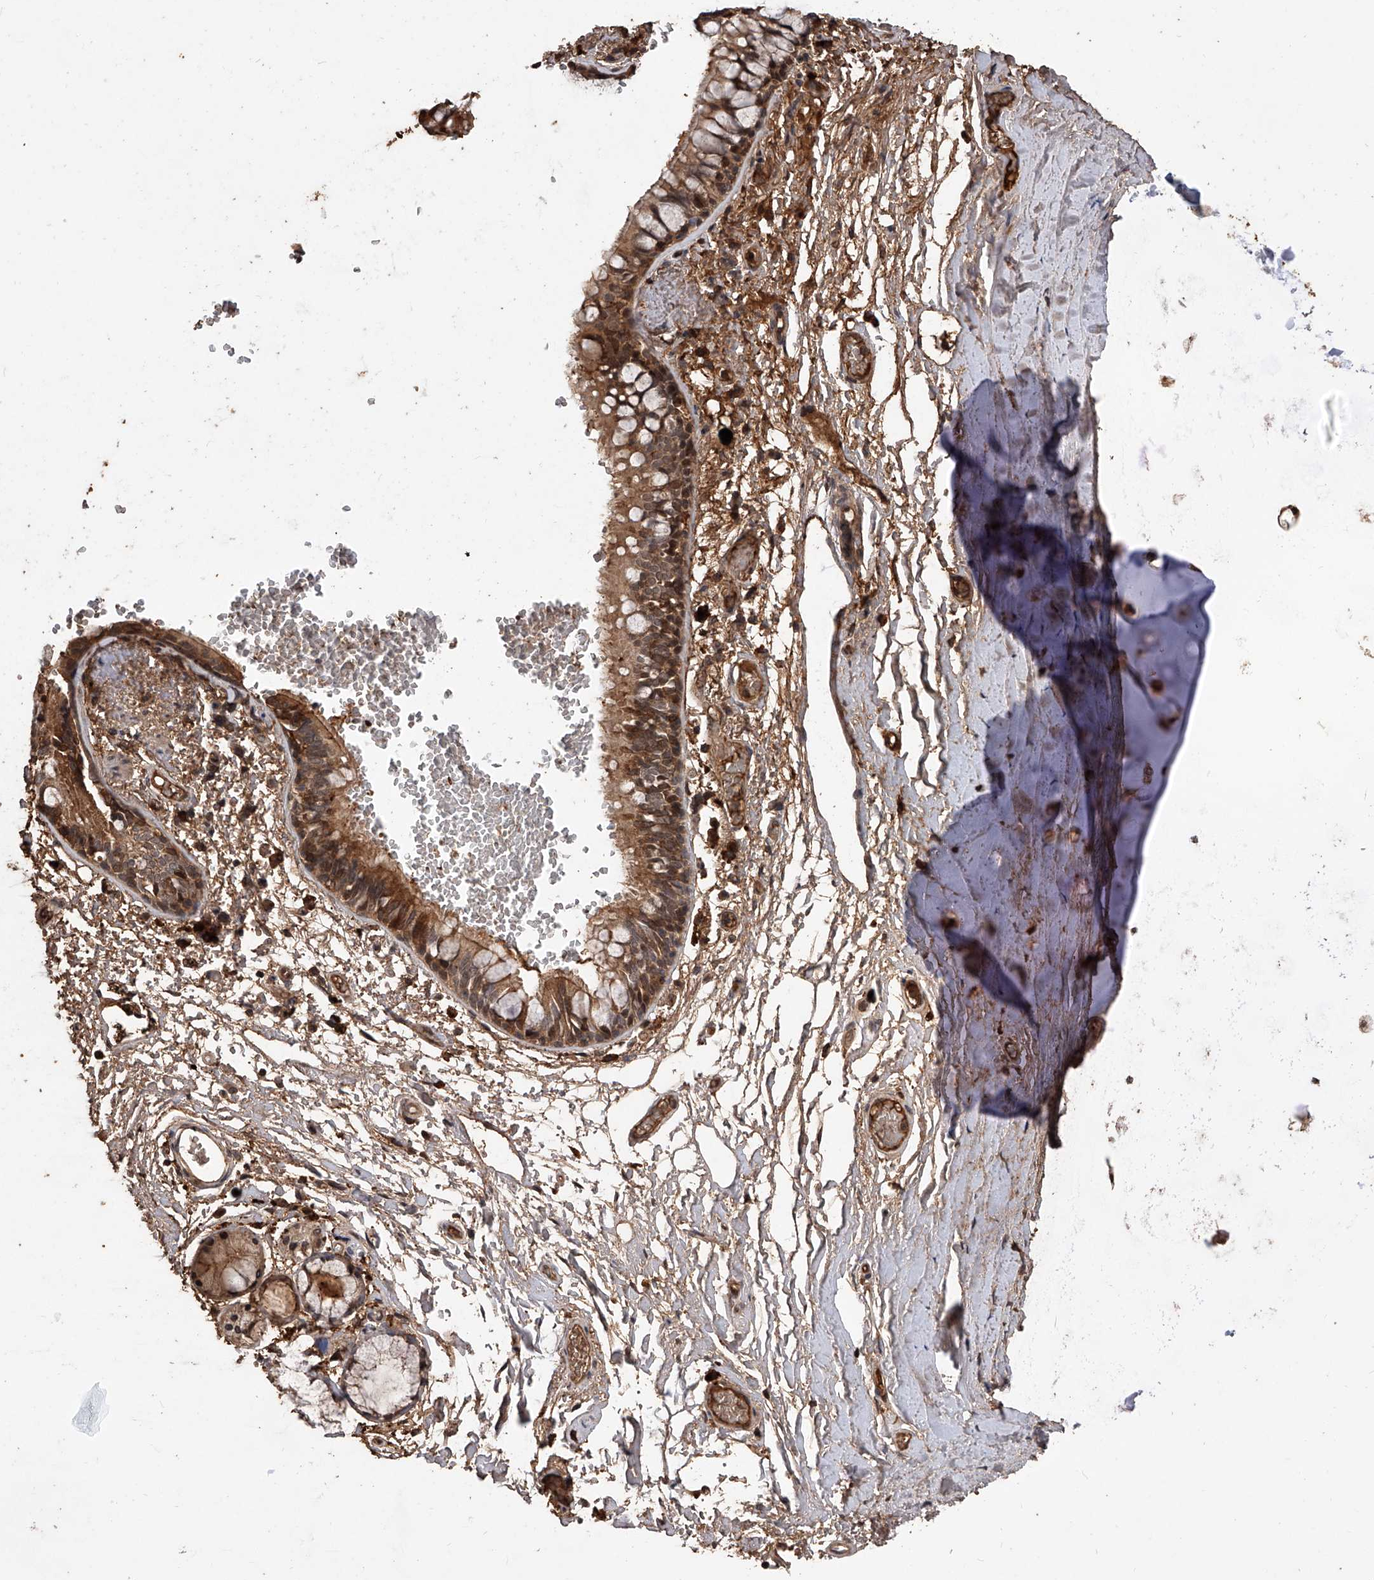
{"staining": {"intensity": "moderate", "quantity": ">75%", "location": "cytoplasmic/membranous"}, "tissue": "bronchus", "cell_type": "Respiratory epithelial cells", "image_type": "normal", "snomed": [{"axis": "morphology", "description": "Normal tissue, NOS"}, {"axis": "topography", "description": "Cartilage tissue"}, {"axis": "topography", "description": "Bronchus"}], "caption": "IHC micrograph of benign bronchus stained for a protein (brown), which reveals medium levels of moderate cytoplasmic/membranous staining in approximately >75% of respiratory epithelial cells.", "gene": "CFAP410", "patient": {"sex": "female", "age": 73}}